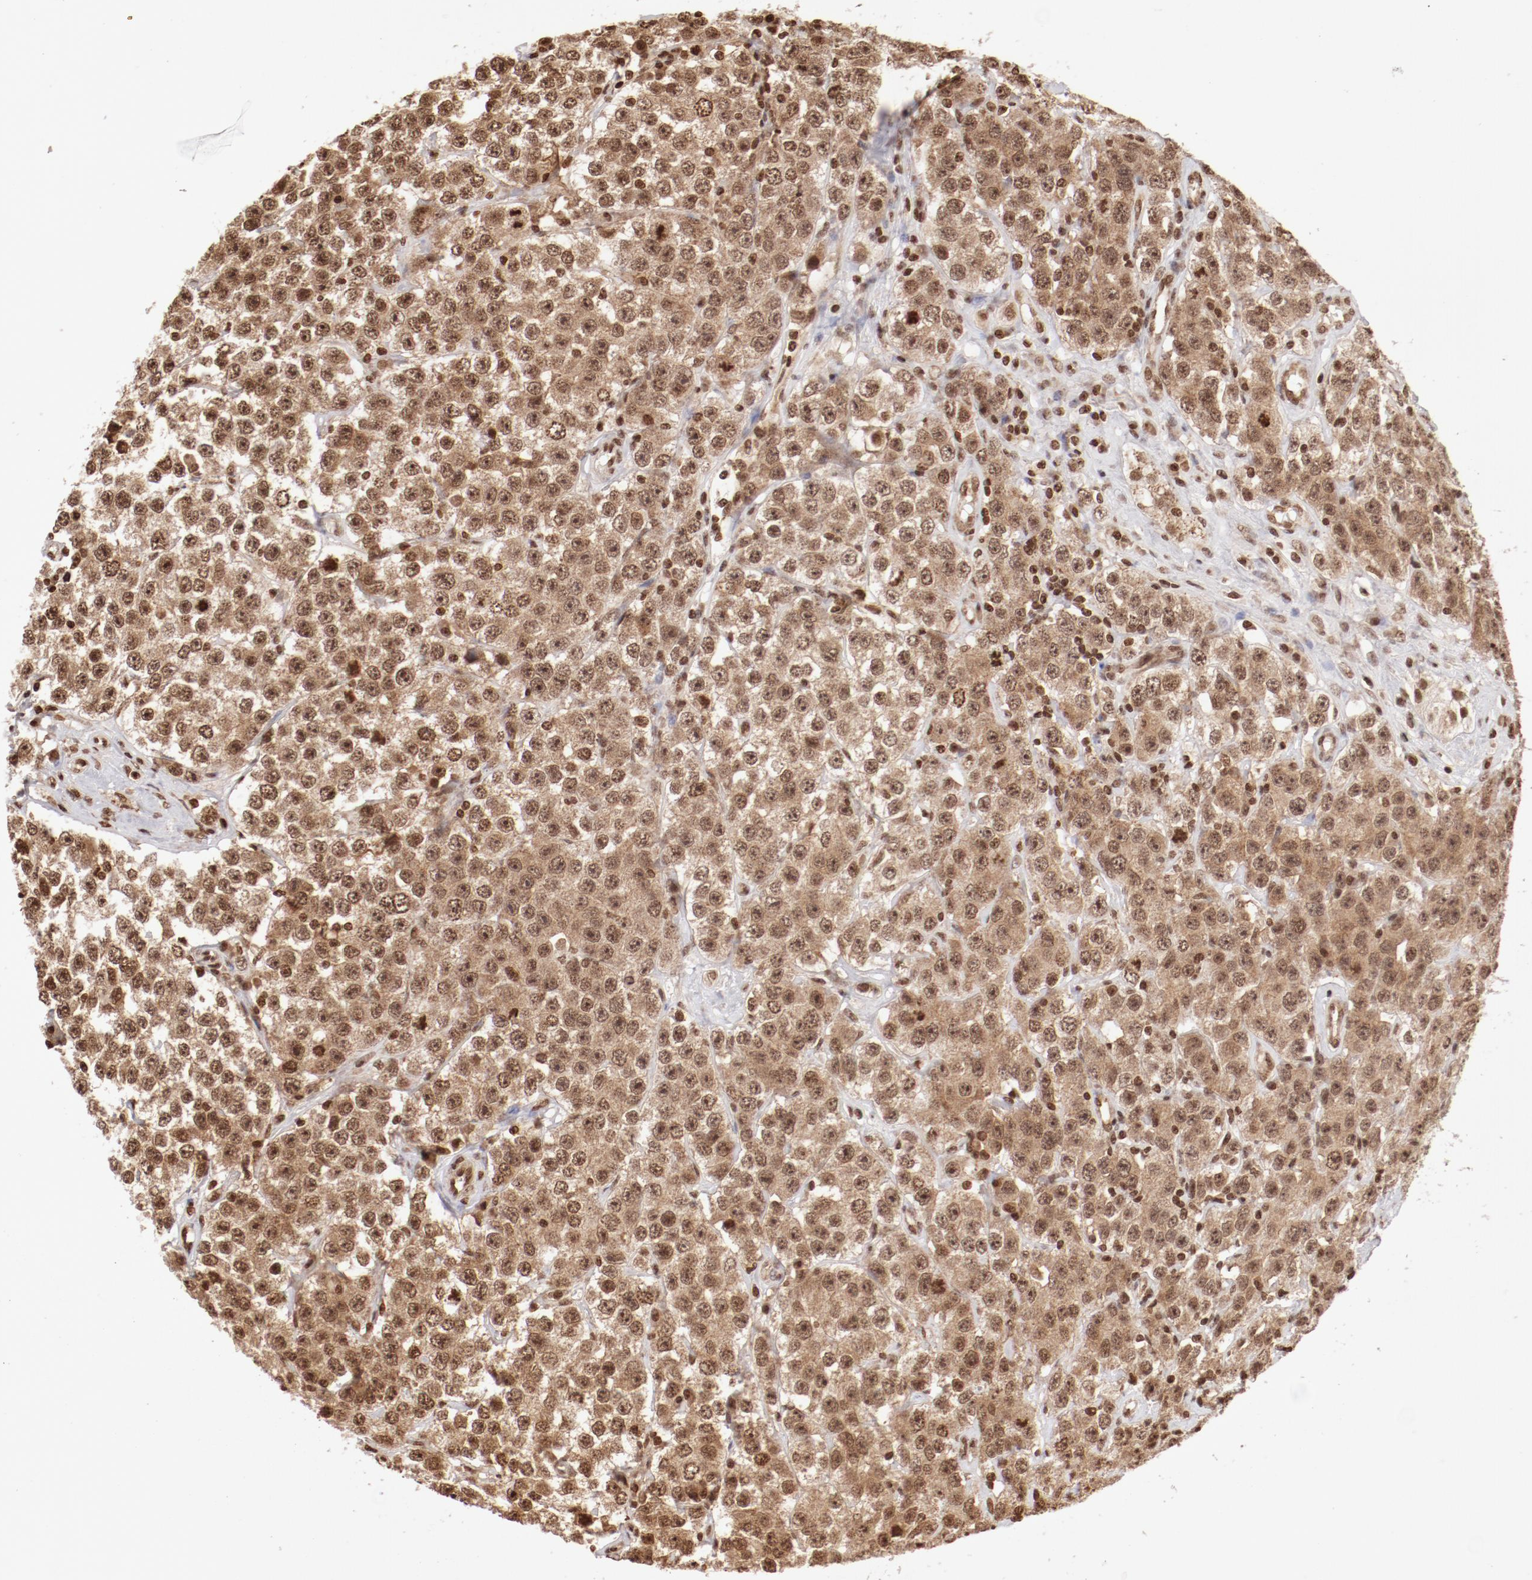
{"staining": {"intensity": "moderate", "quantity": ">75%", "location": "nuclear"}, "tissue": "testis cancer", "cell_type": "Tumor cells", "image_type": "cancer", "snomed": [{"axis": "morphology", "description": "Seminoma, NOS"}, {"axis": "topography", "description": "Testis"}], "caption": "The histopathology image exhibits immunohistochemical staining of testis cancer (seminoma). There is moderate nuclear staining is identified in about >75% of tumor cells.", "gene": "ABL2", "patient": {"sex": "male", "age": 52}}